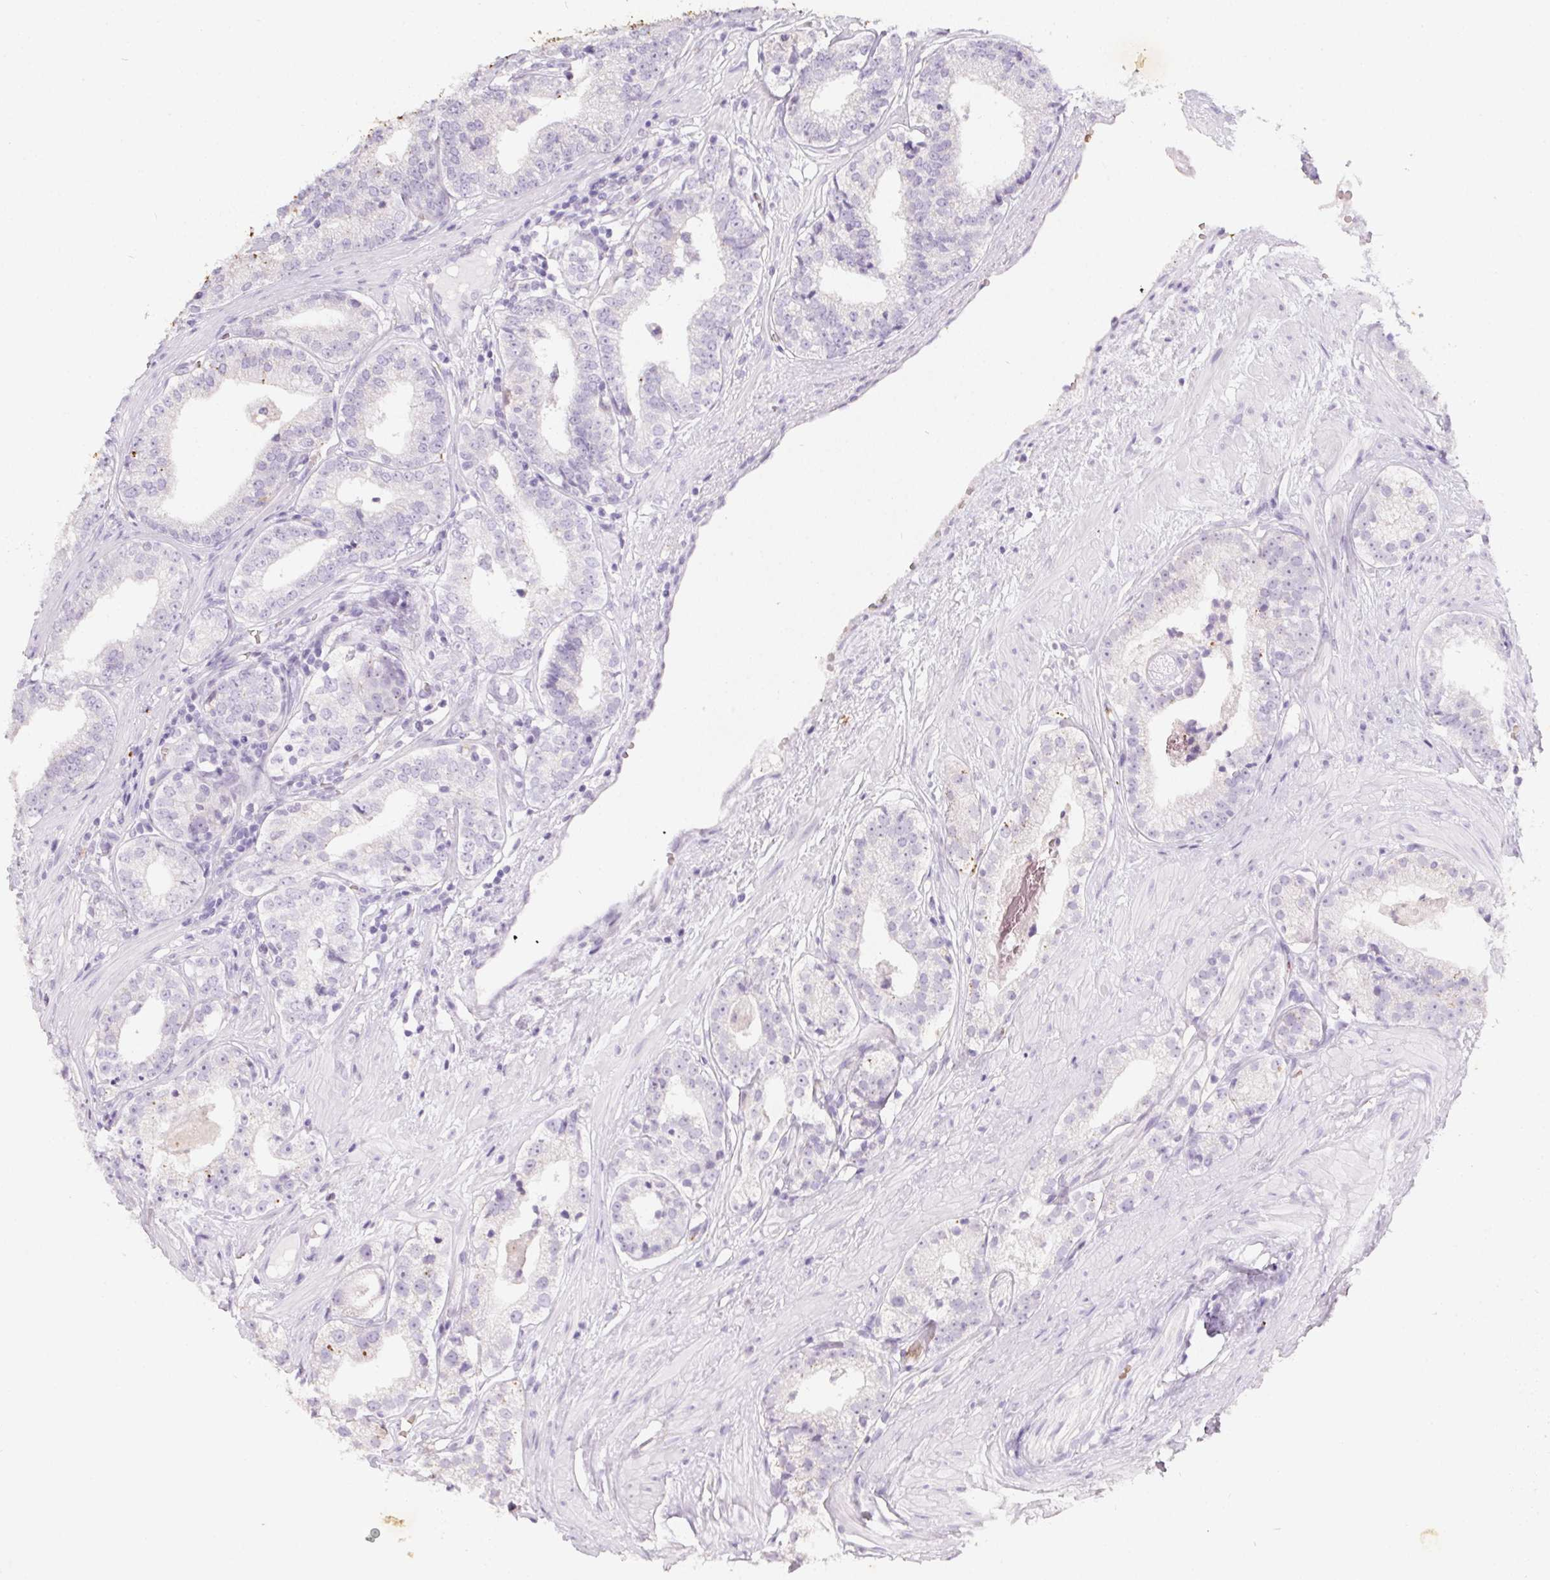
{"staining": {"intensity": "negative", "quantity": "none", "location": "none"}, "tissue": "prostate cancer", "cell_type": "Tumor cells", "image_type": "cancer", "snomed": [{"axis": "morphology", "description": "Adenocarcinoma, Low grade"}, {"axis": "topography", "description": "Prostate"}], "caption": "Tumor cells are negative for protein expression in human prostate adenocarcinoma (low-grade). (DAB (3,3'-diaminobenzidine) immunohistochemistry, high magnification).", "gene": "DCD", "patient": {"sex": "male", "age": 60}}